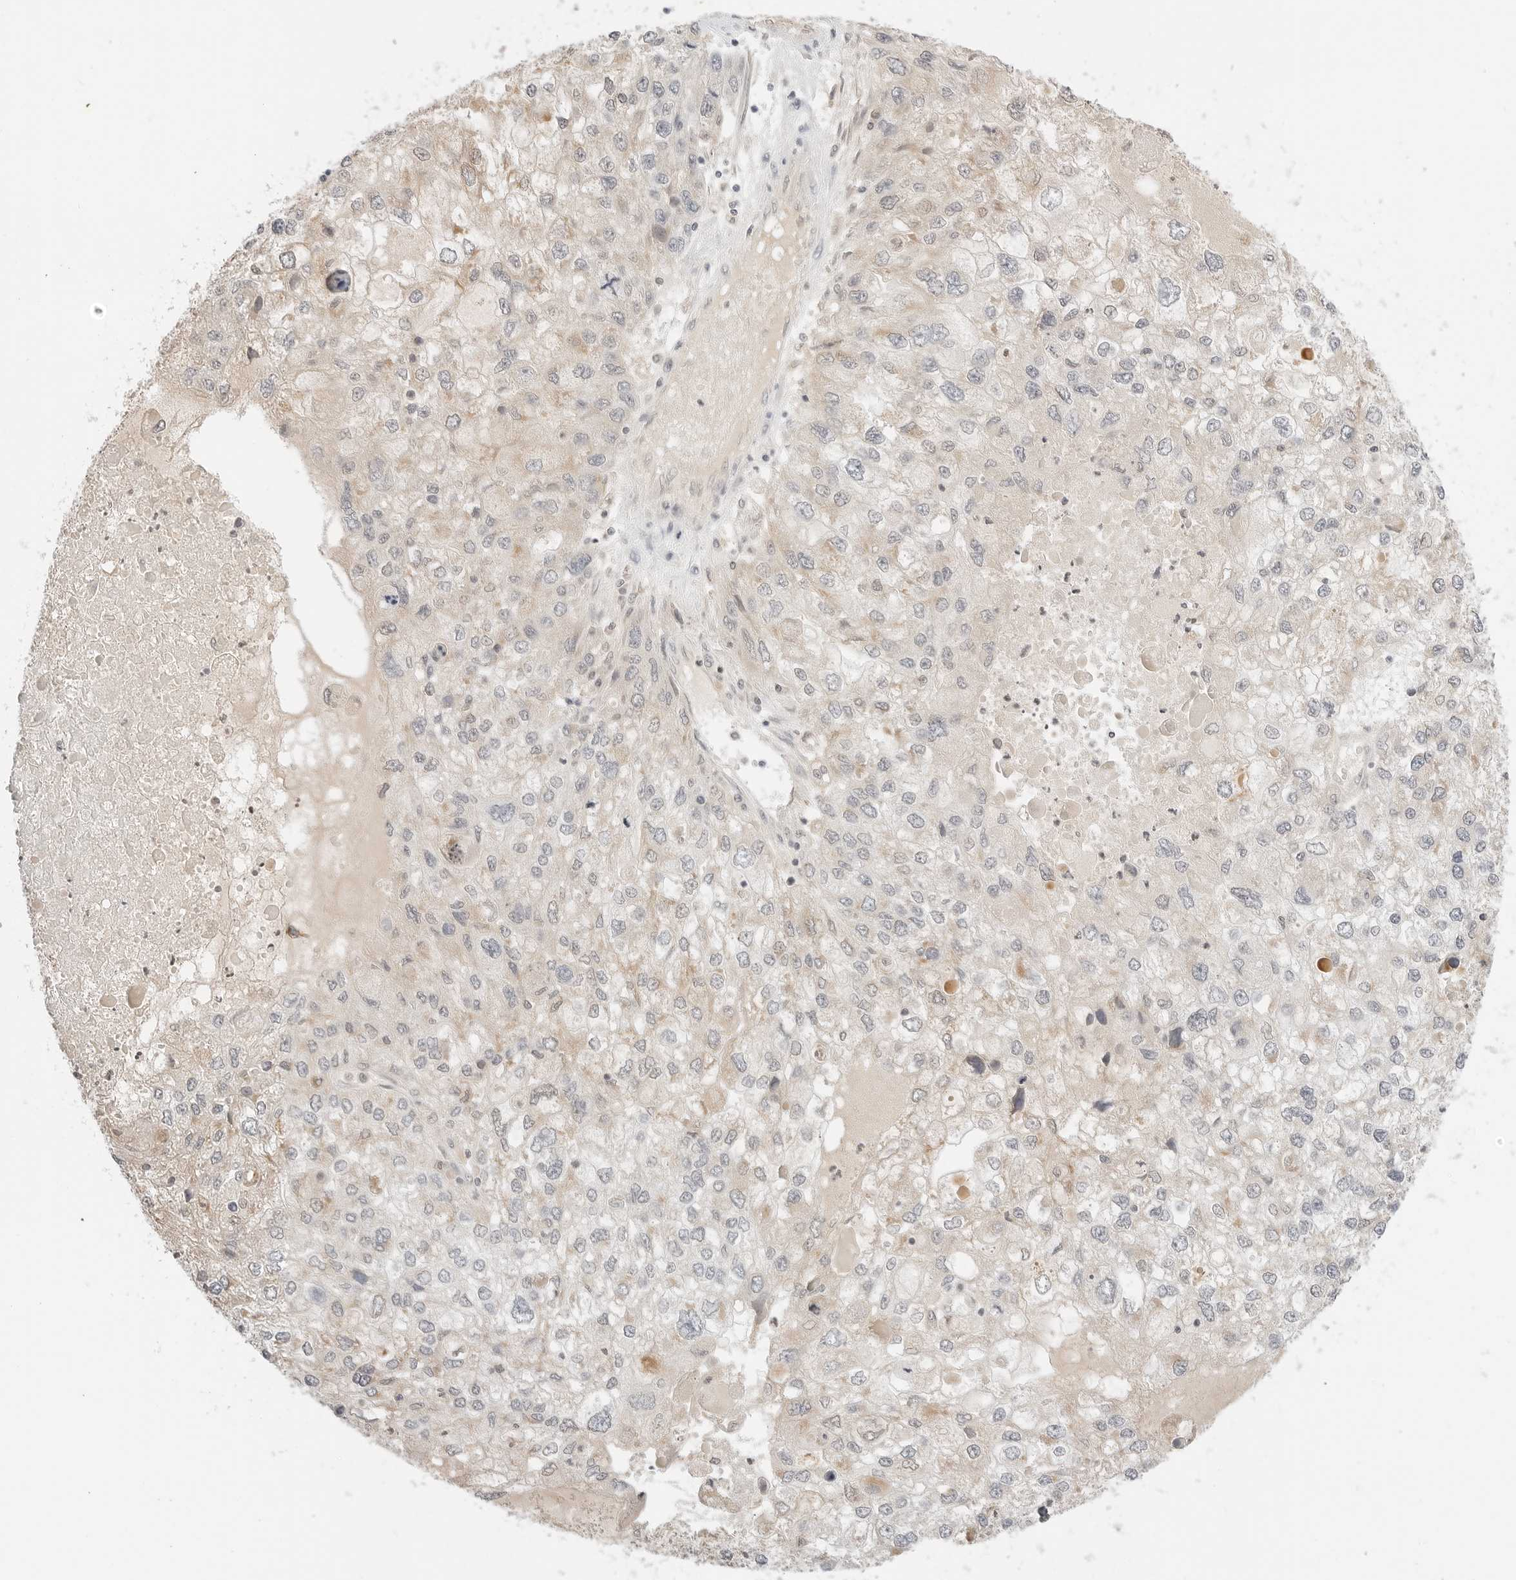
{"staining": {"intensity": "moderate", "quantity": "<25%", "location": "cytoplasmic/membranous"}, "tissue": "endometrial cancer", "cell_type": "Tumor cells", "image_type": "cancer", "snomed": [{"axis": "morphology", "description": "Adenocarcinoma, NOS"}, {"axis": "topography", "description": "Endometrium"}], "caption": "Human endometrial cancer stained with a protein marker exhibits moderate staining in tumor cells.", "gene": "RPS6KL1", "patient": {"sex": "female", "age": 49}}